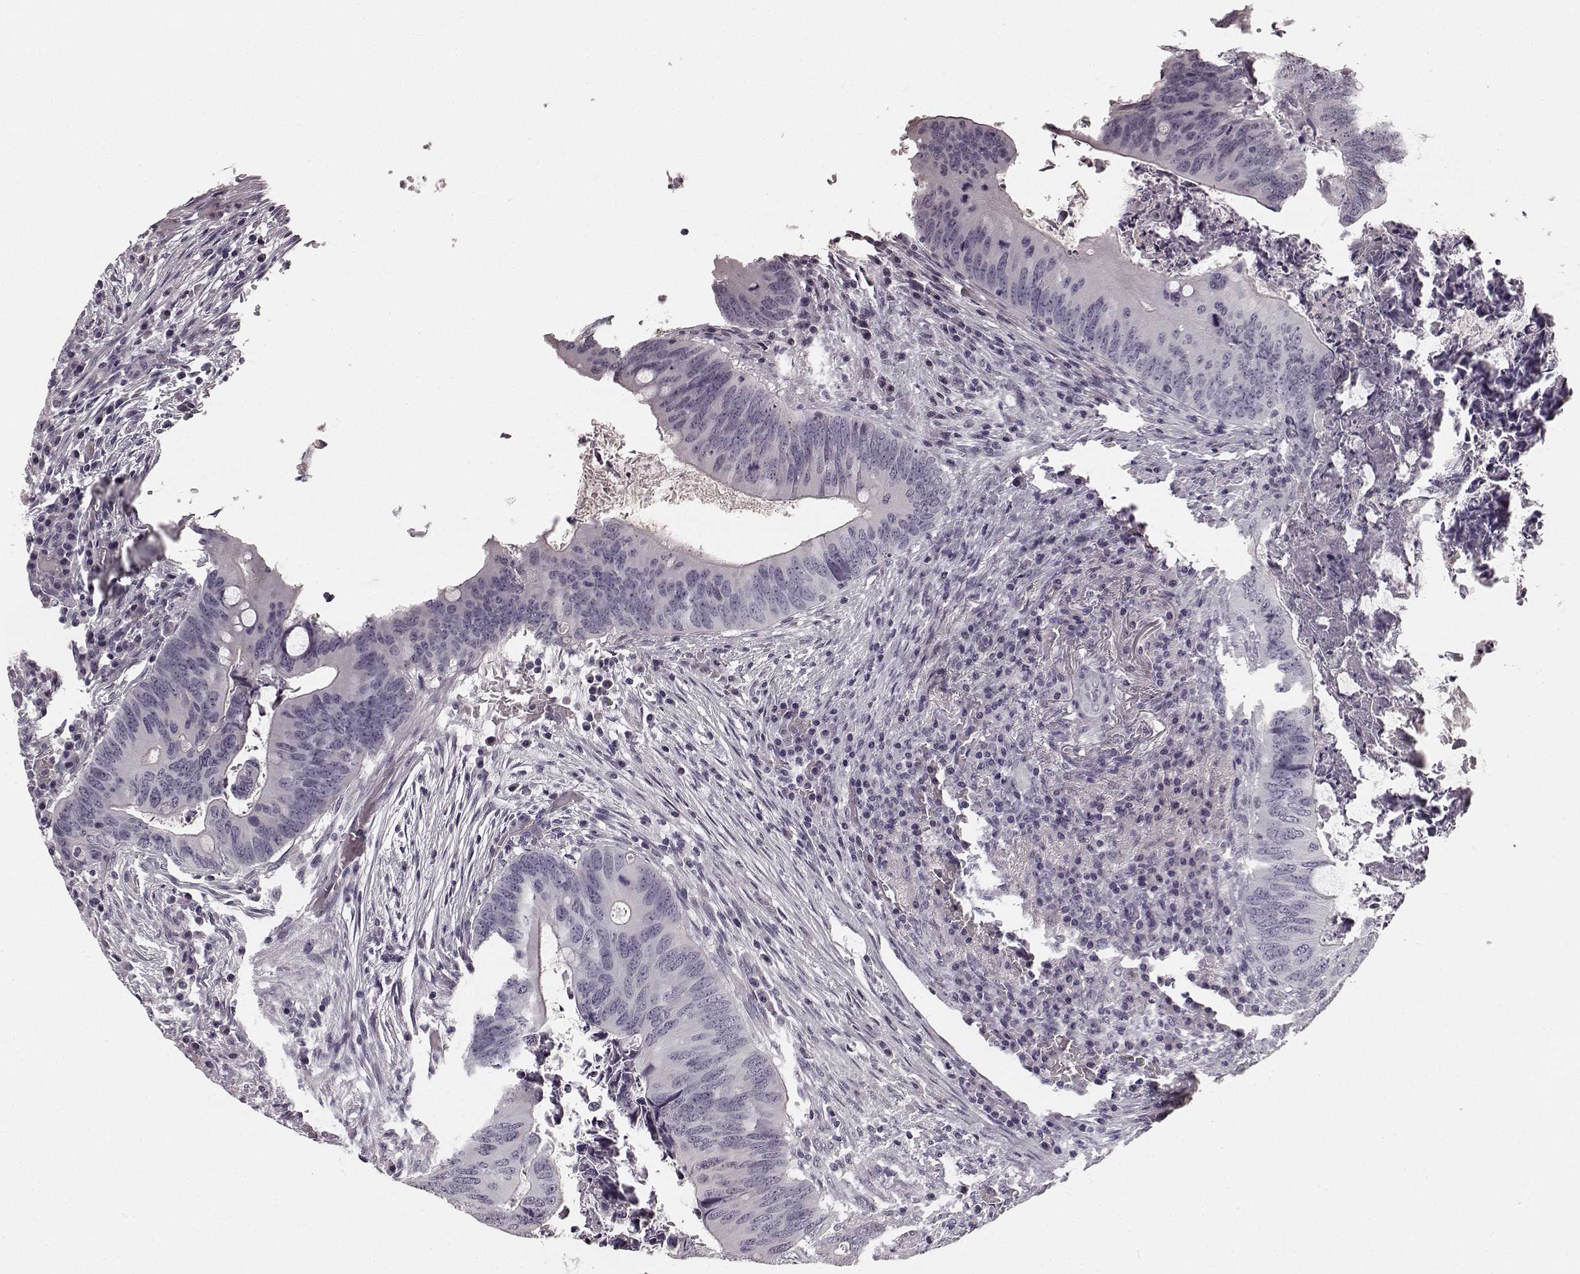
{"staining": {"intensity": "negative", "quantity": "none", "location": "none"}, "tissue": "colorectal cancer", "cell_type": "Tumor cells", "image_type": "cancer", "snomed": [{"axis": "morphology", "description": "Adenocarcinoma, NOS"}, {"axis": "topography", "description": "Colon"}], "caption": "DAB (3,3'-diaminobenzidine) immunohistochemical staining of adenocarcinoma (colorectal) reveals no significant positivity in tumor cells. Brightfield microscopy of immunohistochemistry stained with DAB (brown) and hematoxylin (blue), captured at high magnification.", "gene": "RIT2", "patient": {"sex": "female", "age": 74}}